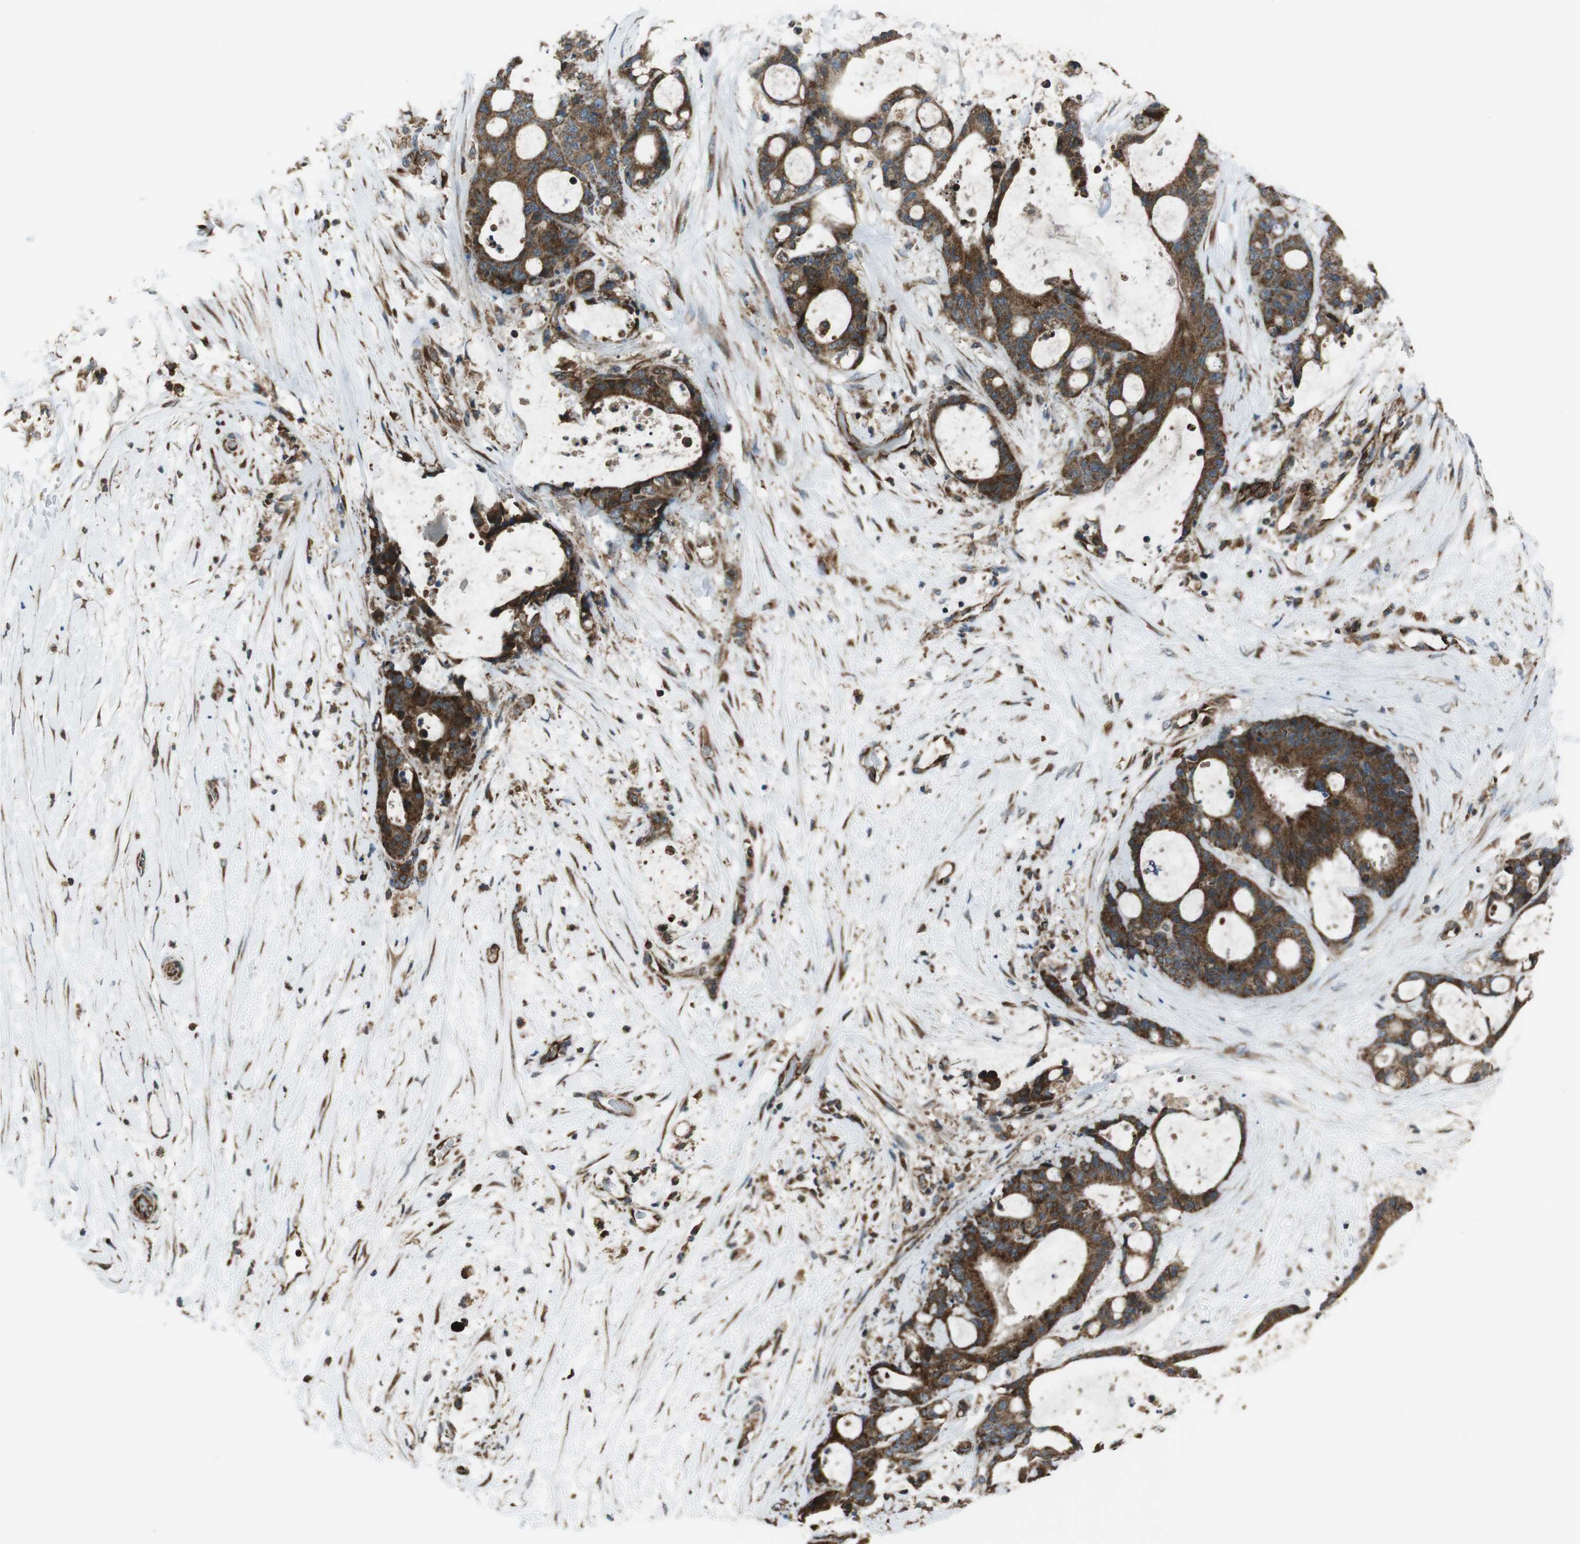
{"staining": {"intensity": "strong", "quantity": ">75%", "location": "cytoplasmic/membranous"}, "tissue": "liver cancer", "cell_type": "Tumor cells", "image_type": "cancer", "snomed": [{"axis": "morphology", "description": "Cholangiocarcinoma"}, {"axis": "topography", "description": "Liver"}], "caption": "Liver cancer stained for a protein displays strong cytoplasmic/membranous positivity in tumor cells.", "gene": "GIMAP8", "patient": {"sex": "female", "age": 73}}